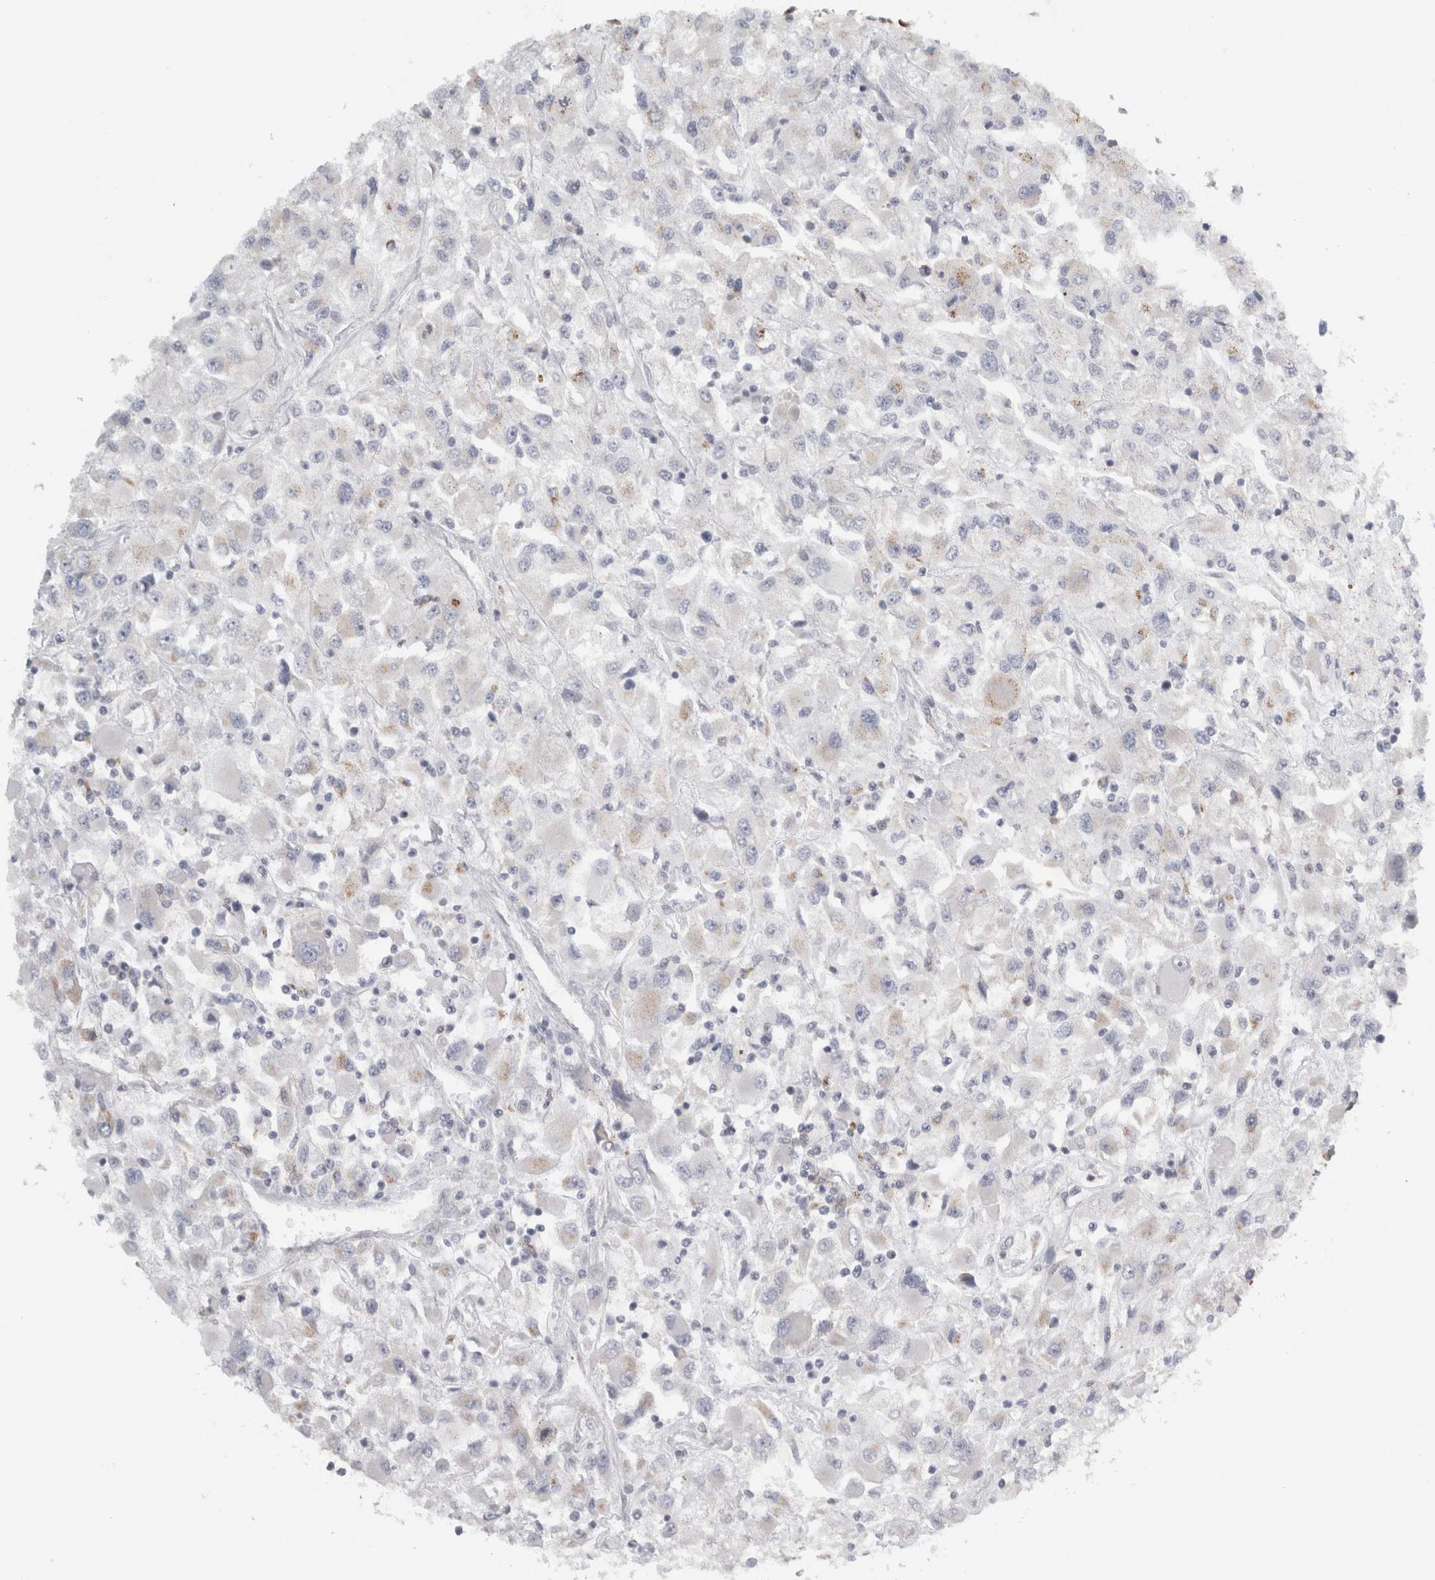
{"staining": {"intensity": "negative", "quantity": "none", "location": "none"}, "tissue": "renal cancer", "cell_type": "Tumor cells", "image_type": "cancer", "snomed": [{"axis": "morphology", "description": "Adenocarcinoma, NOS"}, {"axis": "topography", "description": "Kidney"}], "caption": "Renal cancer was stained to show a protein in brown. There is no significant staining in tumor cells.", "gene": "PEX6", "patient": {"sex": "female", "age": 52}}